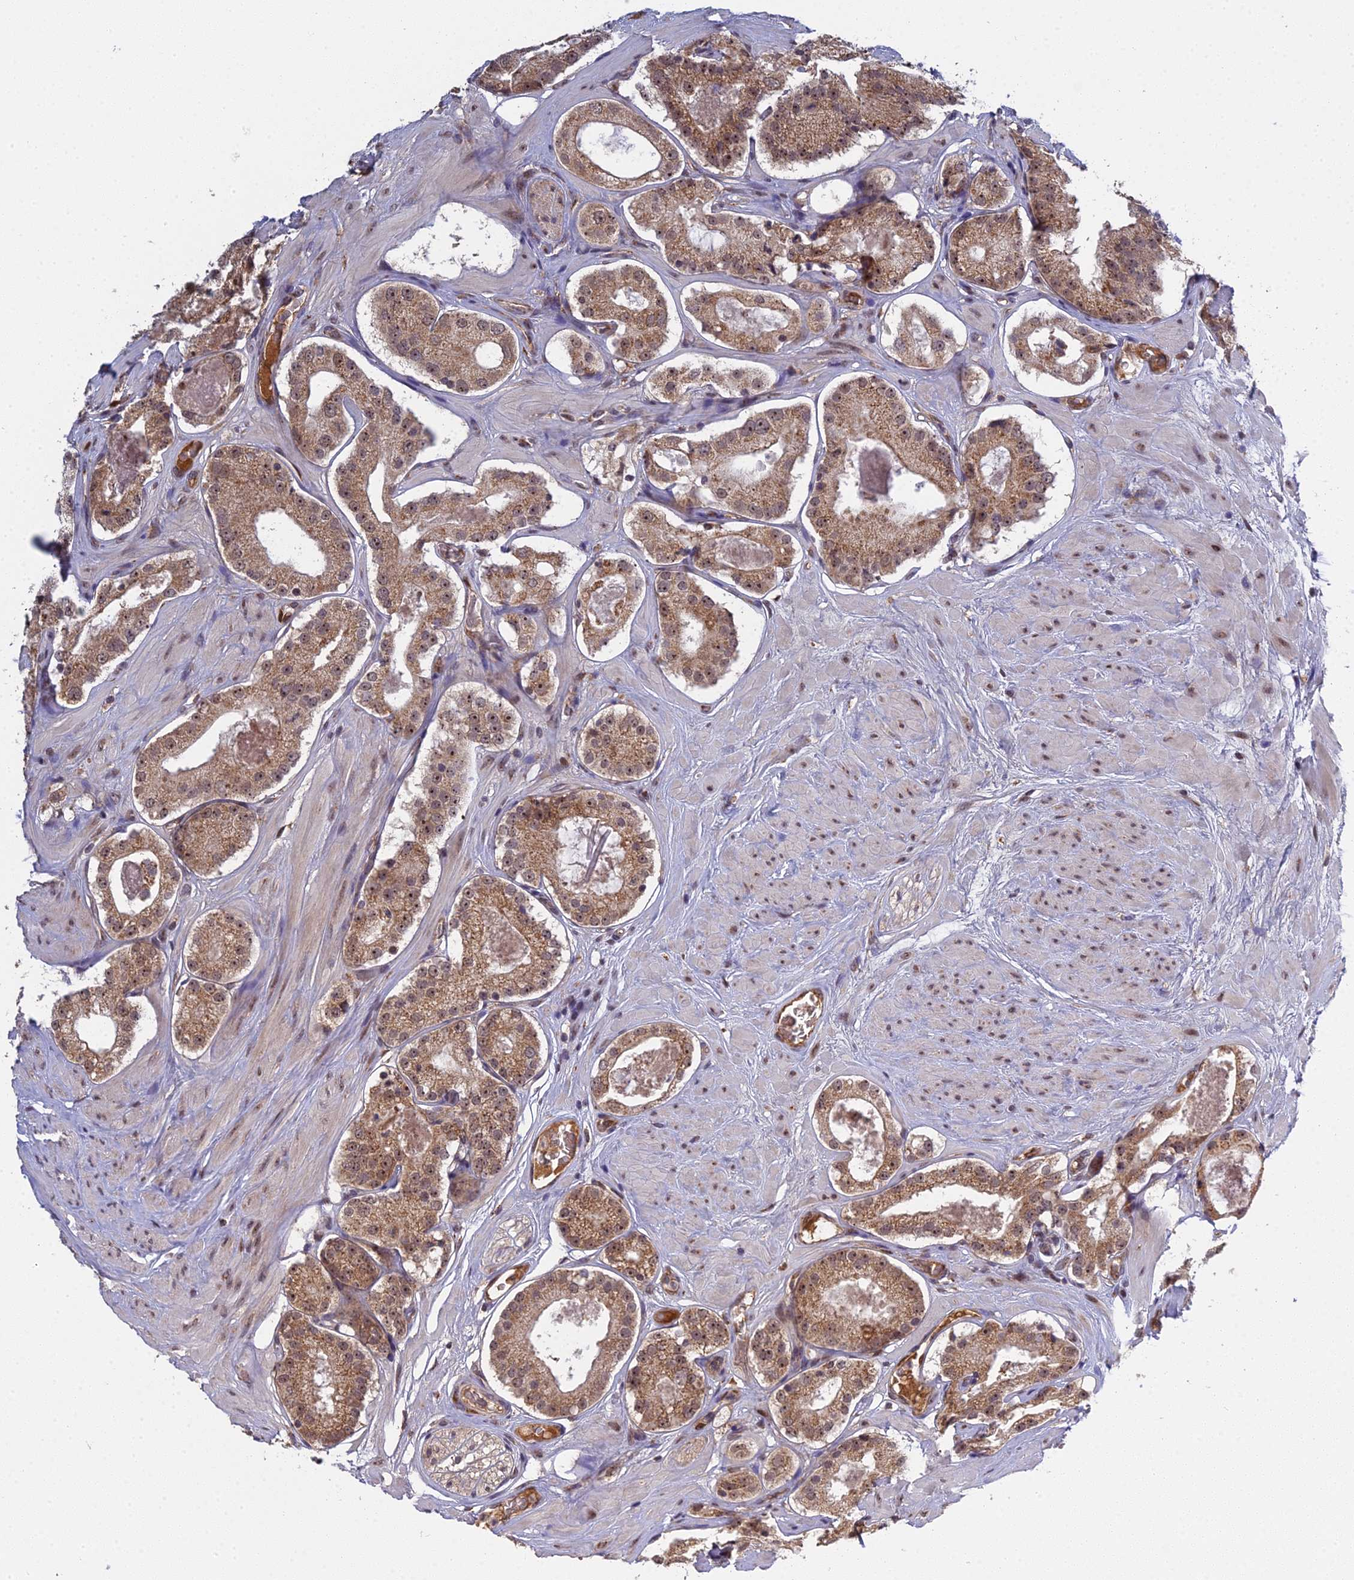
{"staining": {"intensity": "moderate", "quantity": ">75%", "location": "cytoplasmic/membranous,nuclear"}, "tissue": "prostate cancer", "cell_type": "Tumor cells", "image_type": "cancer", "snomed": [{"axis": "morphology", "description": "Adenocarcinoma, High grade"}, {"axis": "topography", "description": "Prostate"}], "caption": "This image exhibits immunohistochemistry (IHC) staining of prostate cancer, with medium moderate cytoplasmic/membranous and nuclear expression in approximately >75% of tumor cells.", "gene": "MEOX1", "patient": {"sex": "male", "age": 65}}